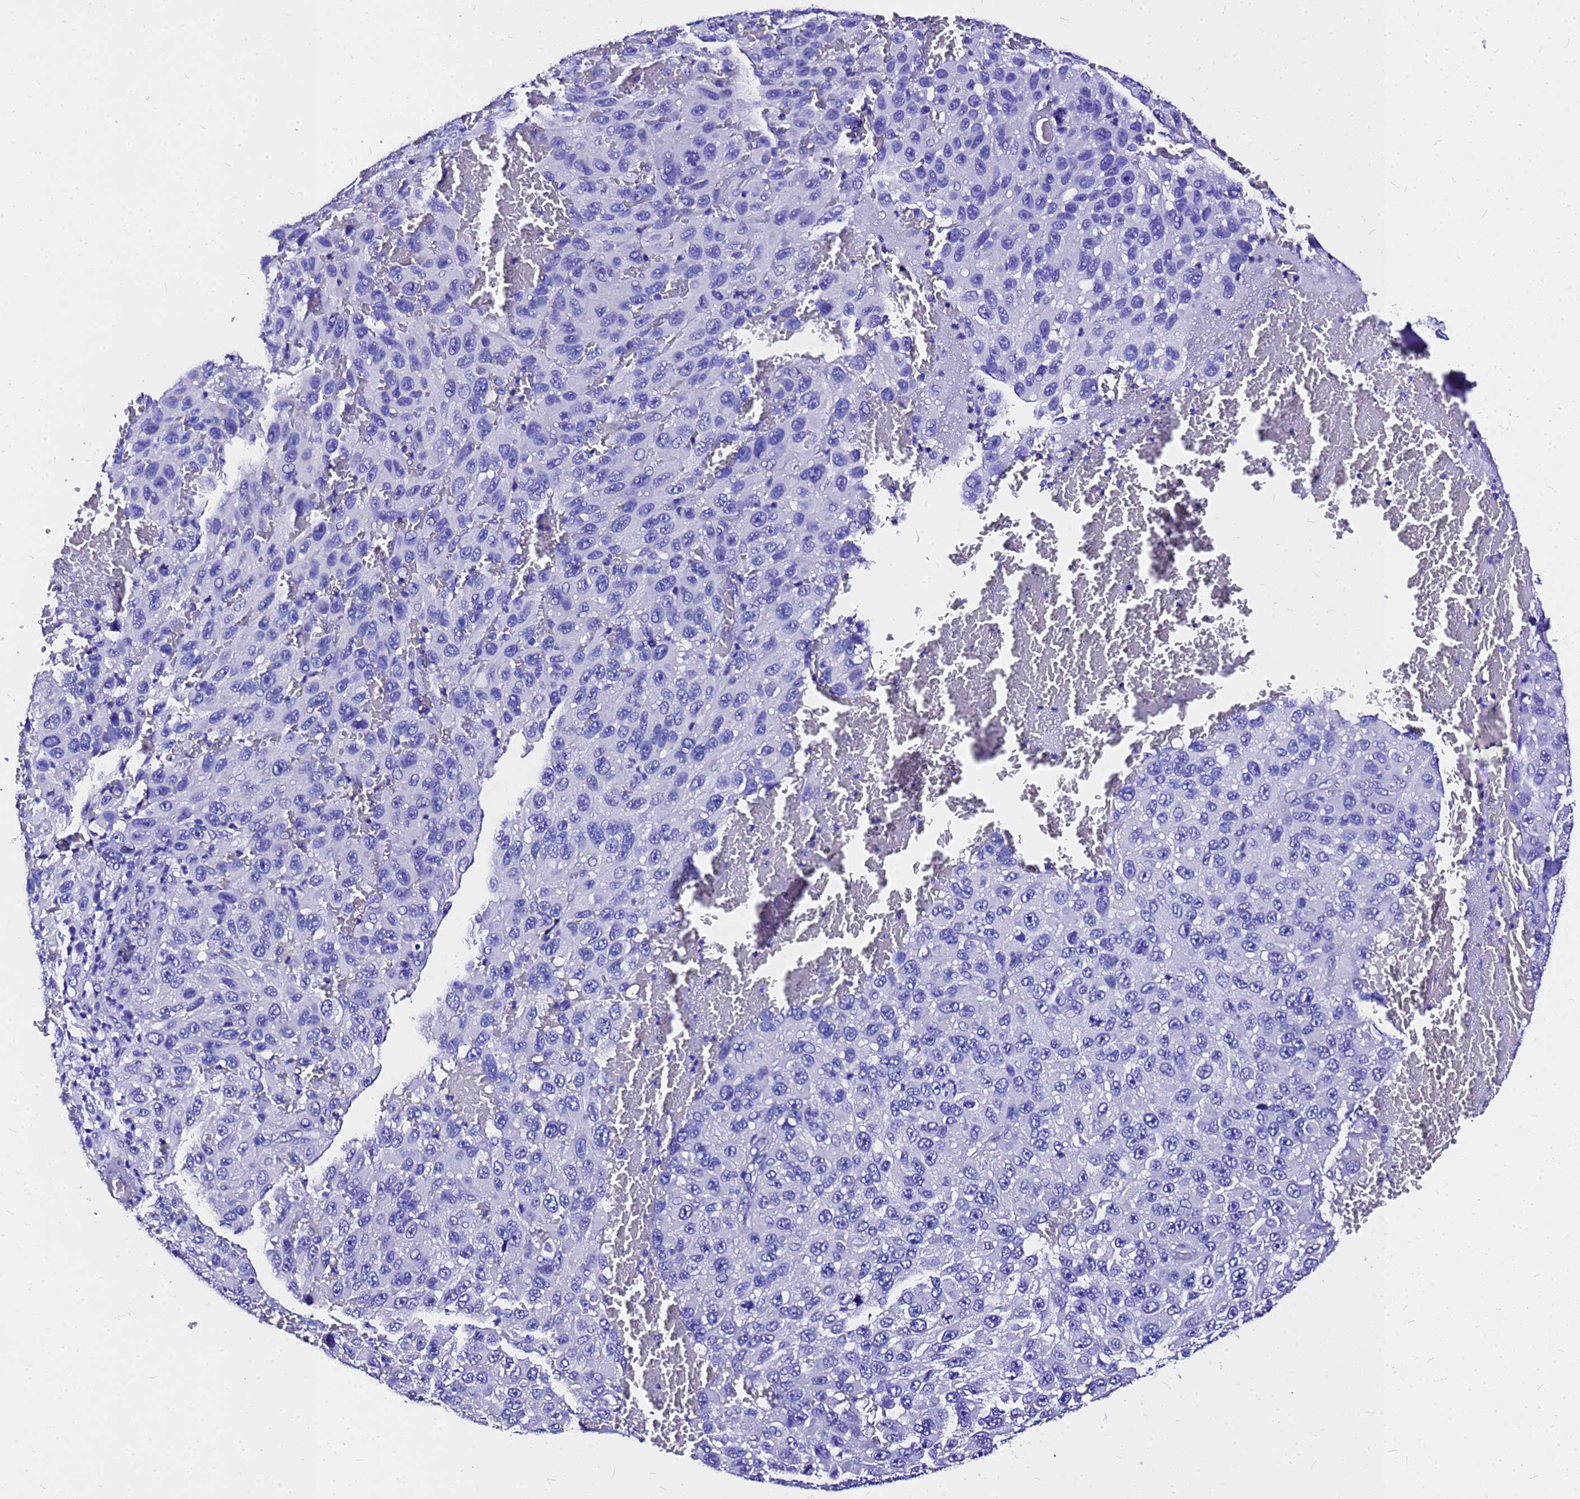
{"staining": {"intensity": "negative", "quantity": "none", "location": "none"}, "tissue": "melanoma", "cell_type": "Tumor cells", "image_type": "cancer", "snomed": [{"axis": "morphology", "description": "Normal tissue, NOS"}, {"axis": "morphology", "description": "Malignant melanoma, NOS"}, {"axis": "topography", "description": "Skin"}], "caption": "An IHC photomicrograph of malignant melanoma is shown. There is no staining in tumor cells of malignant melanoma.", "gene": "HERC4", "patient": {"sex": "female", "age": 96}}